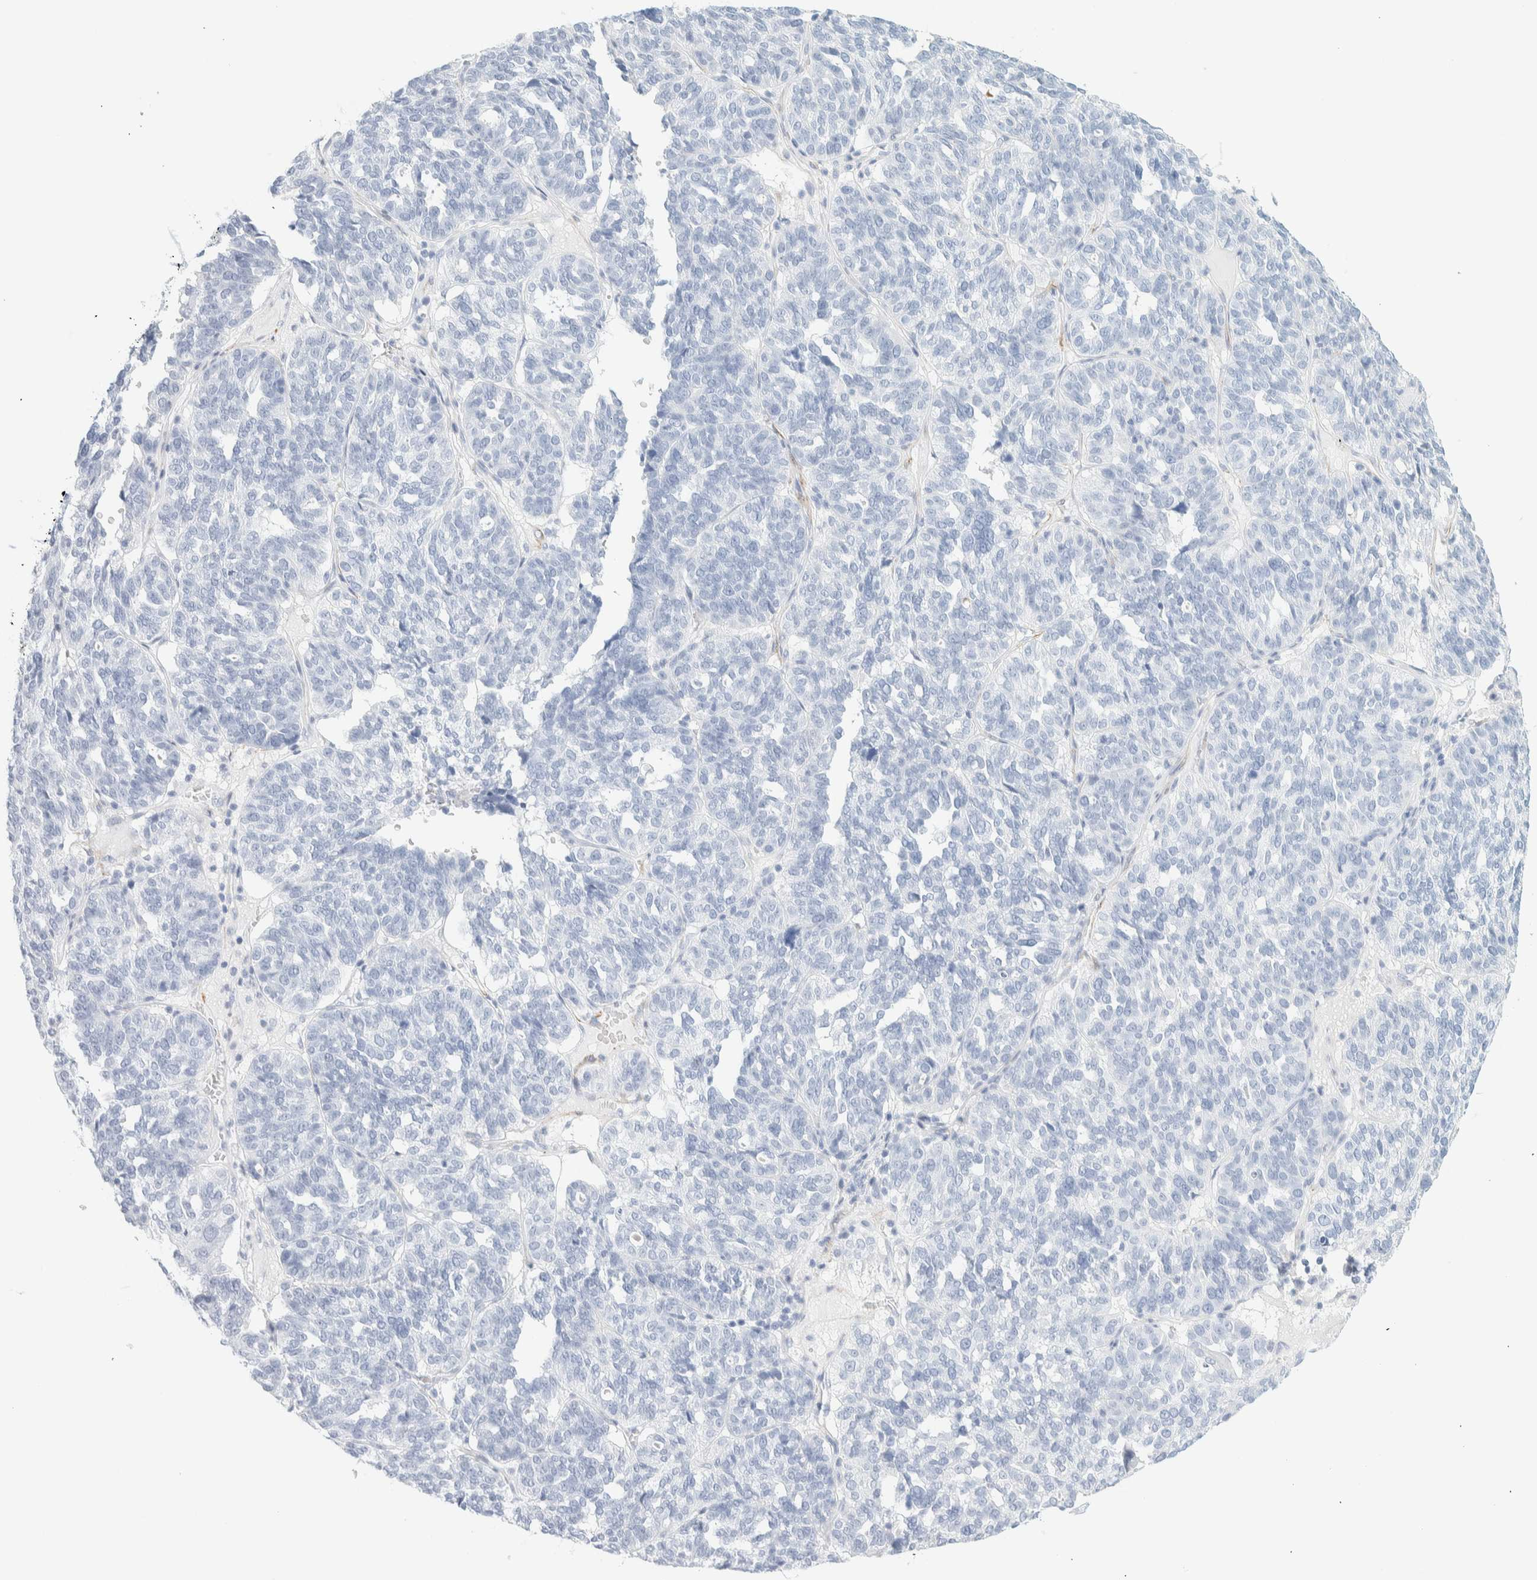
{"staining": {"intensity": "negative", "quantity": "none", "location": "none"}, "tissue": "ovarian cancer", "cell_type": "Tumor cells", "image_type": "cancer", "snomed": [{"axis": "morphology", "description": "Cystadenocarcinoma, serous, NOS"}, {"axis": "topography", "description": "Ovary"}], "caption": "Human ovarian cancer (serous cystadenocarcinoma) stained for a protein using immunohistochemistry (IHC) exhibits no expression in tumor cells.", "gene": "AFMID", "patient": {"sex": "female", "age": 59}}